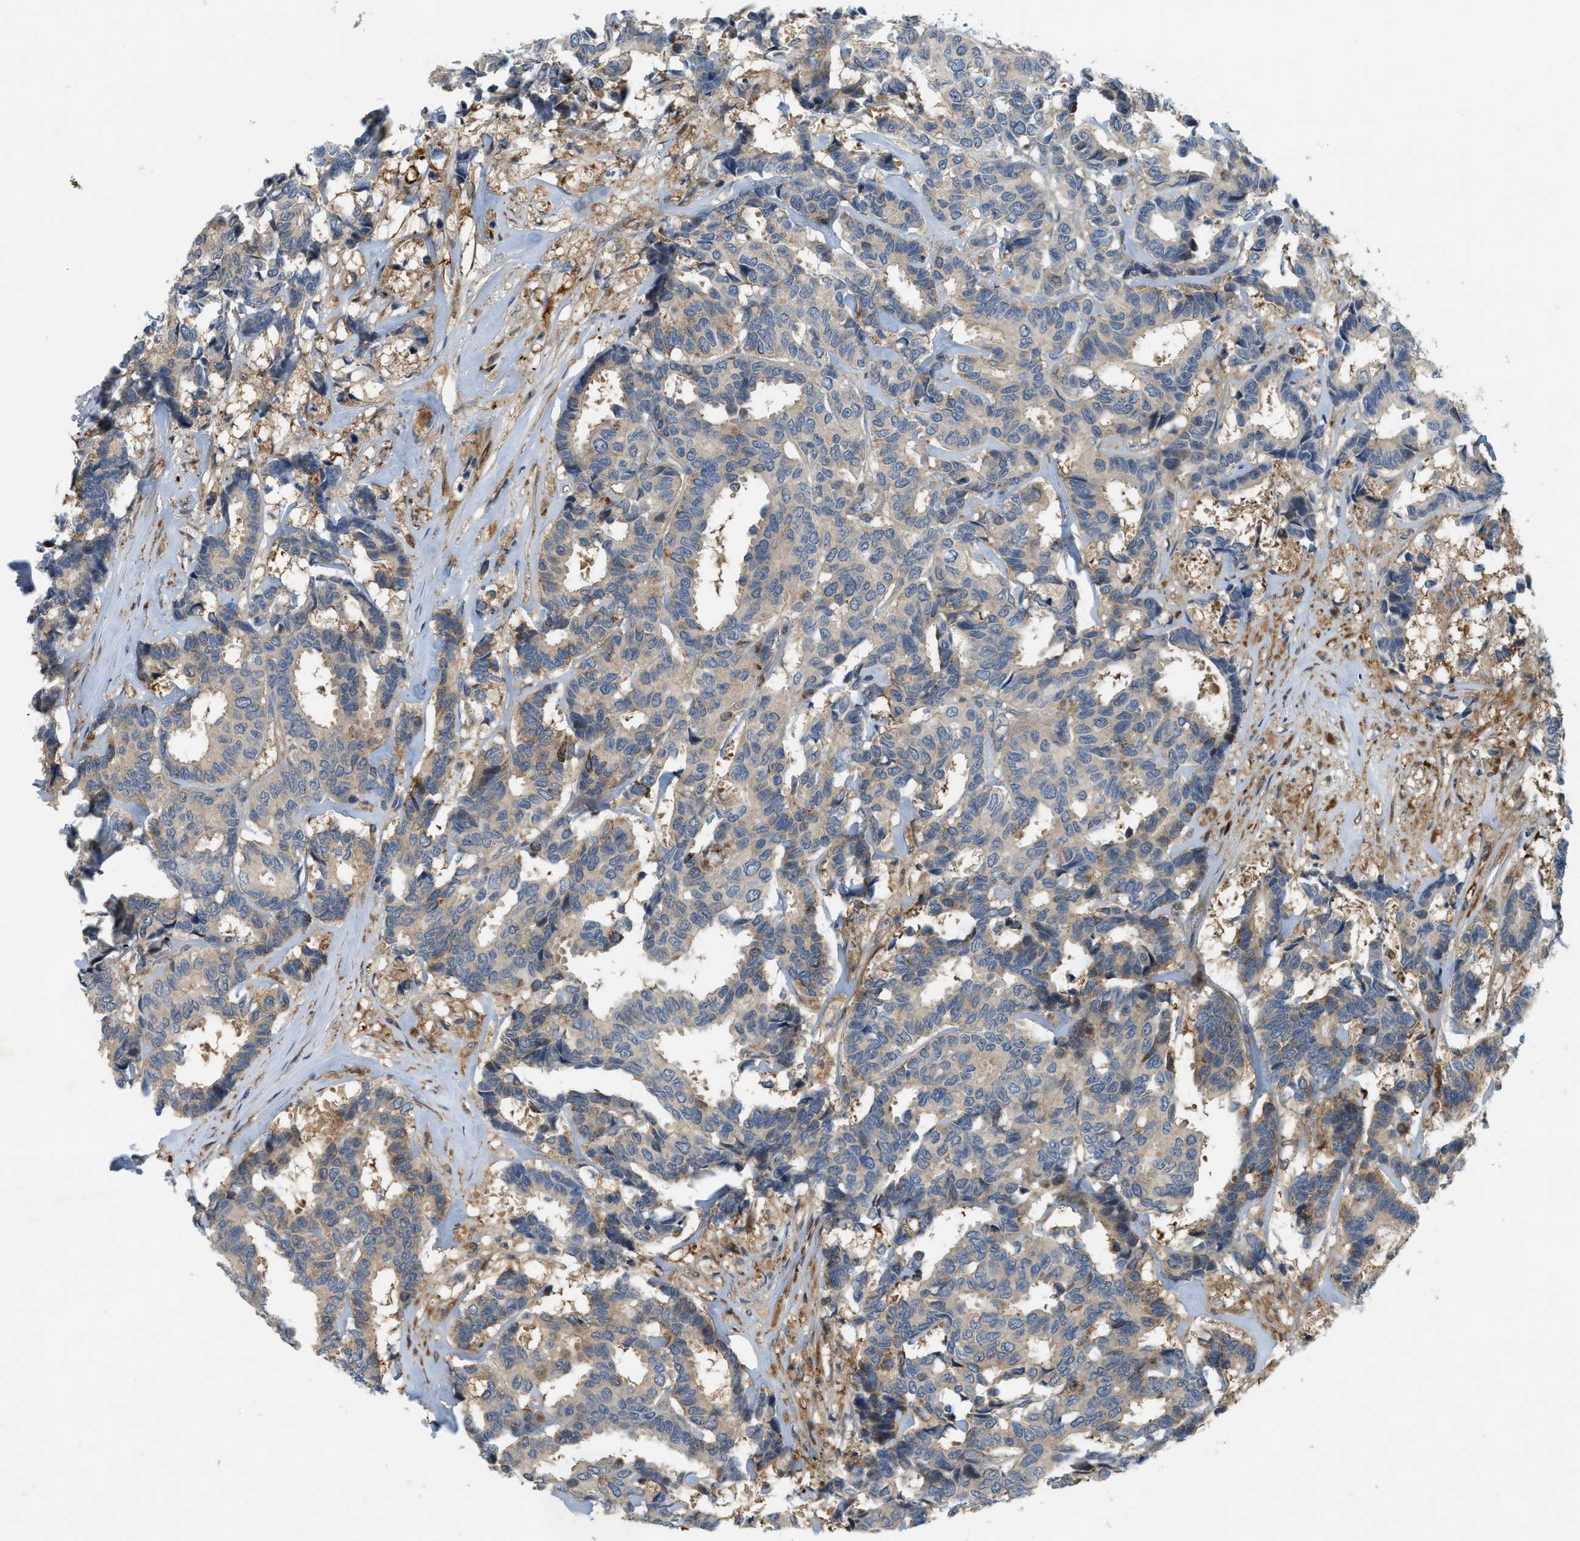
{"staining": {"intensity": "weak", "quantity": "<25%", "location": "cytoplasmic/membranous"}, "tissue": "breast cancer", "cell_type": "Tumor cells", "image_type": "cancer", "snomed": [{"axis": "morphology", "description": "Duct carcinoma"}, {"axis": "topography", "description": "Breast"}], "caption": "There is no significant positivity in tumor cells of breast cancer (infiltrating ductal carcinoma).", "gene": "PDCL3", "patient": {"sex": "female", "age": 87}}